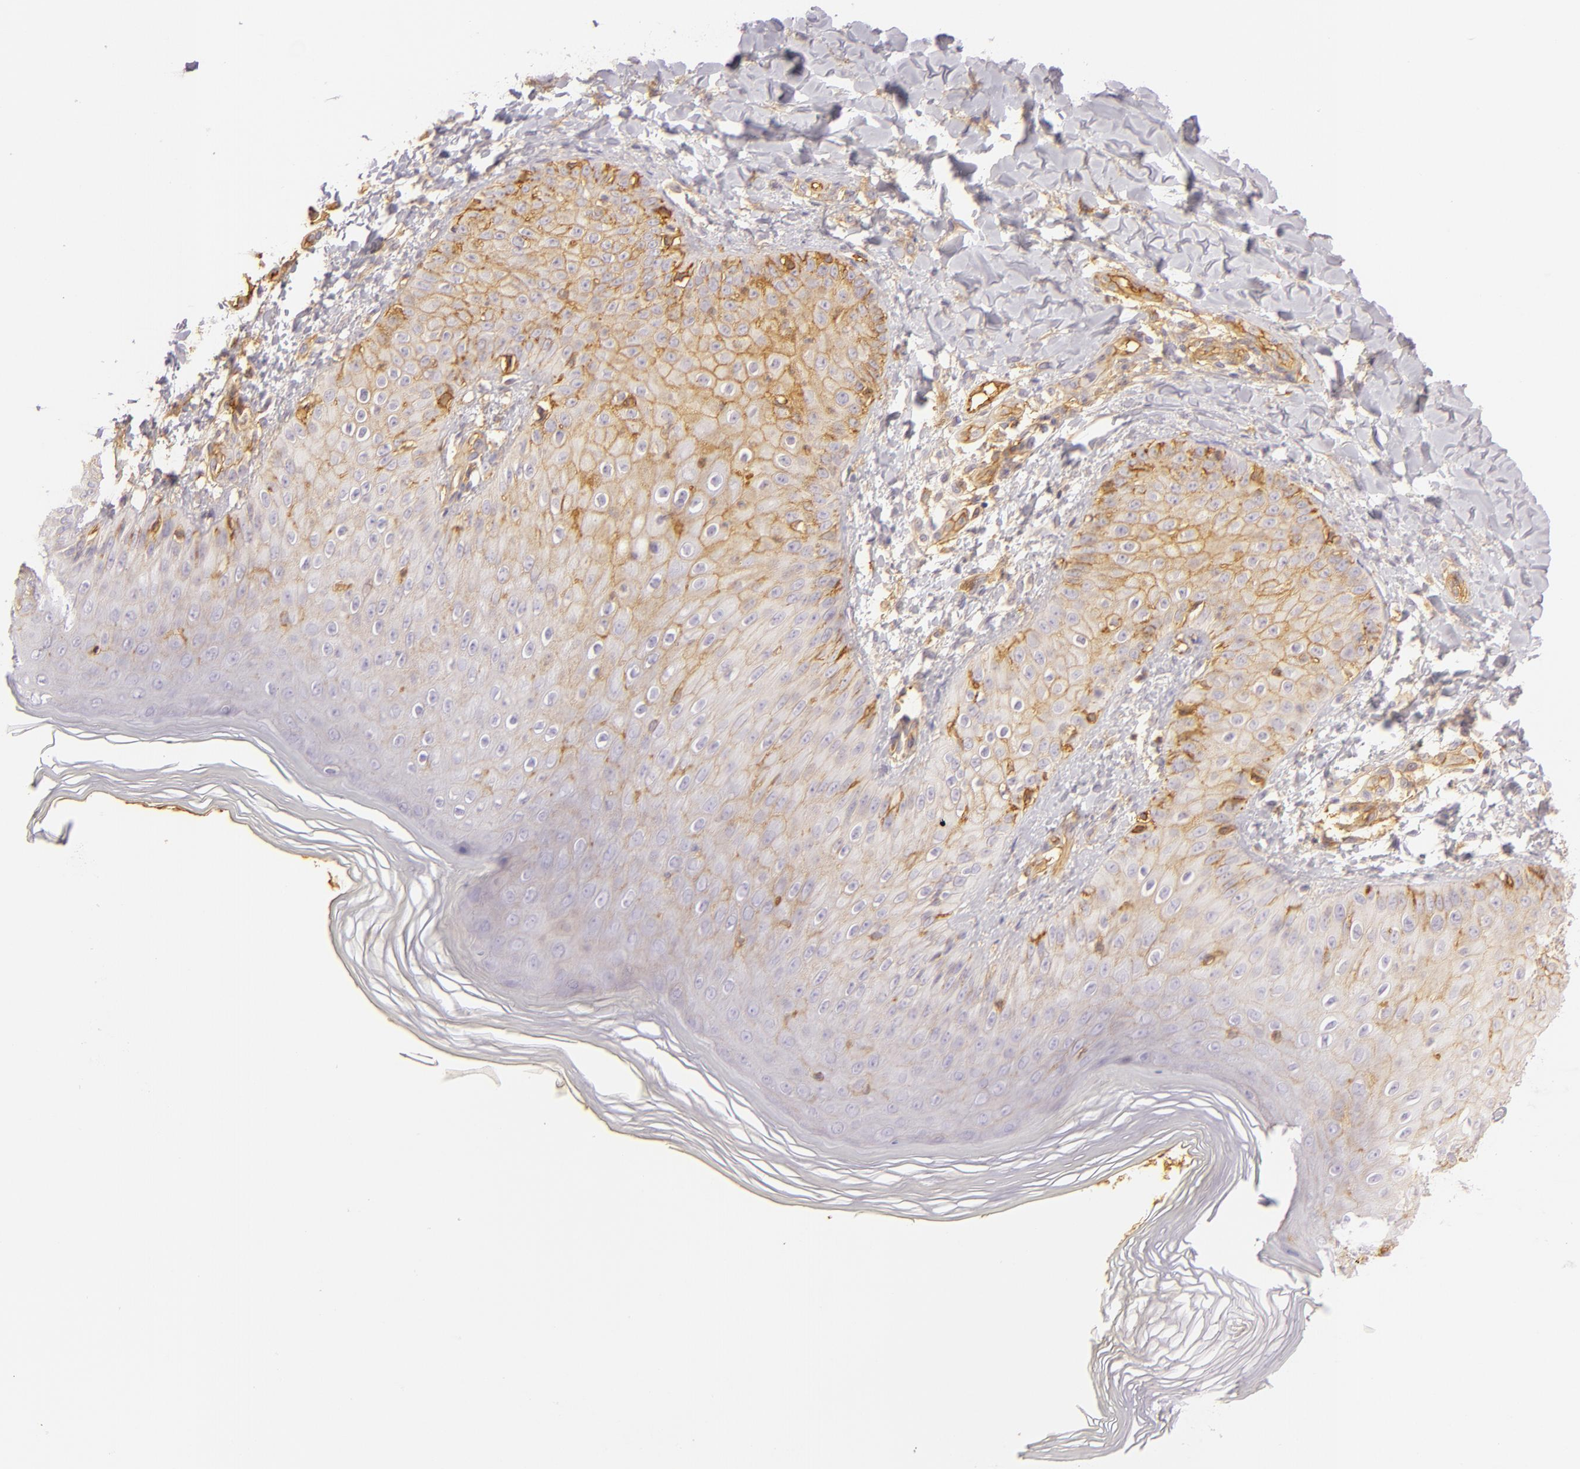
{"staining": {"intensity": "weak", "quantity": ">75%", "location": "cytoplasmic/membranous"}, "tissue": "skin", "cell_type": "Epidermal cells", "image_type": "normal", "snomed": [{"axis": "morphology", "description": "Normal tissue, NOS"}, {"axis": "morphology", "description": "Inflammation, NOS"}, {"axis": "topography", "description": "Soft tissue"}, {"axis": "topography", "description": "Anal"}], "caption": "Epidermal cells reveal low levels of weak cytoplasmic/membranous positivity in about >75% of cells in benign human skin.", "gene": "CD59", "patient": {"sex": "female", "age": 15}}